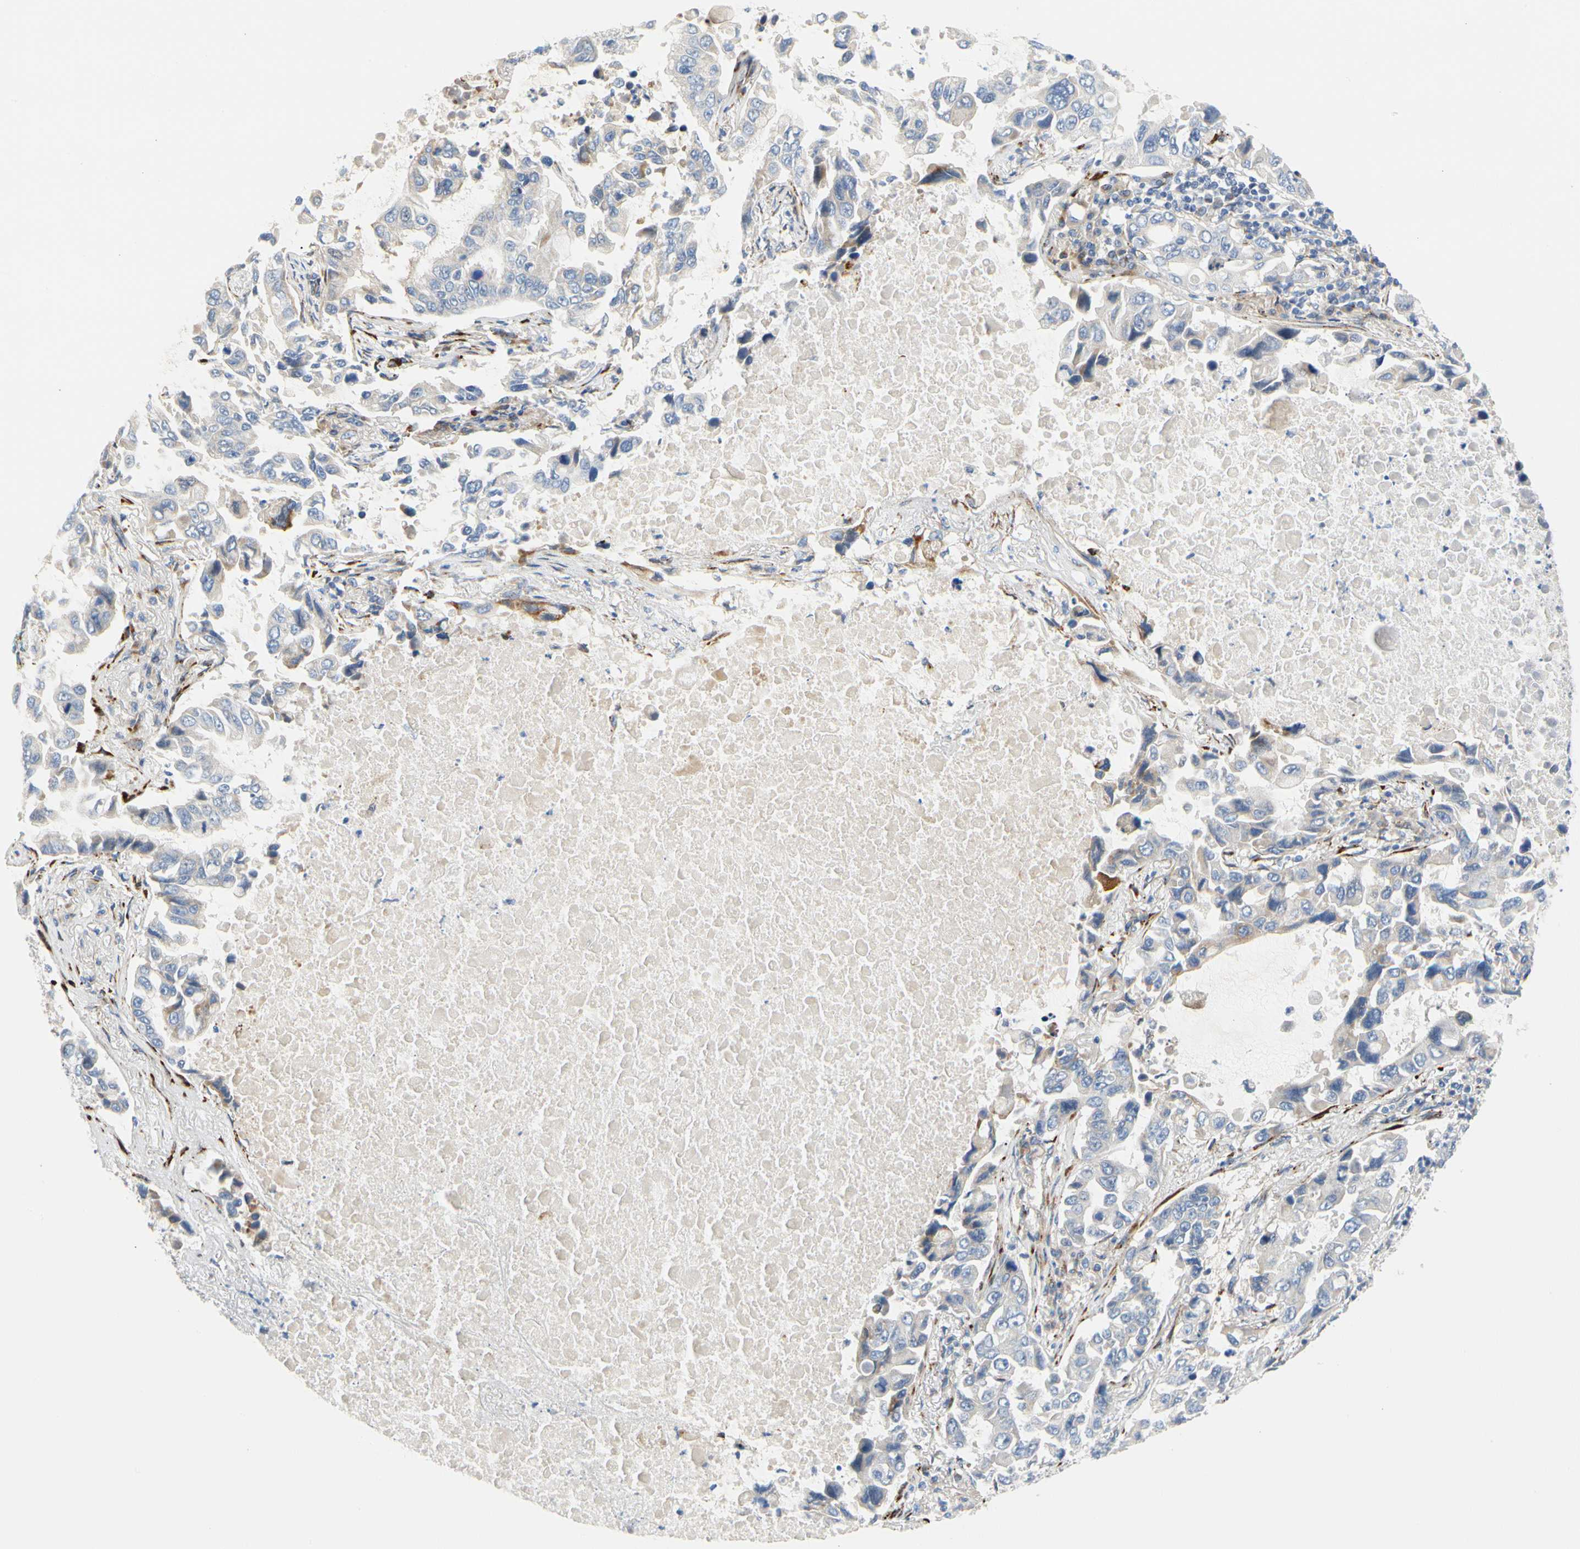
{"staining": {"intensity": "weak", "quantity": "25%-75%", "location": "cytoplasmic/membranous"}, "tissue": "lung cancer", "cell_type": "Tumor cells", "image_type": "cancer", "snomed": [{"axis": "morphology", "description": "Adenocarcinoma, NOS"}, {"axis": "topography", "description": "Lung"}], "caption": "Brown immunohistochemical staining in human lung cancer shows weak cytoplasmic/membranous positivity in approximately 25%-75% of tumor cells. The staining was performed using DAB, with brown indicating positive protein expression. Nuclei are stained blue with hematoxylin.", "gene": "ZNF236", "patient": {"sex": "male", "age": 64}}